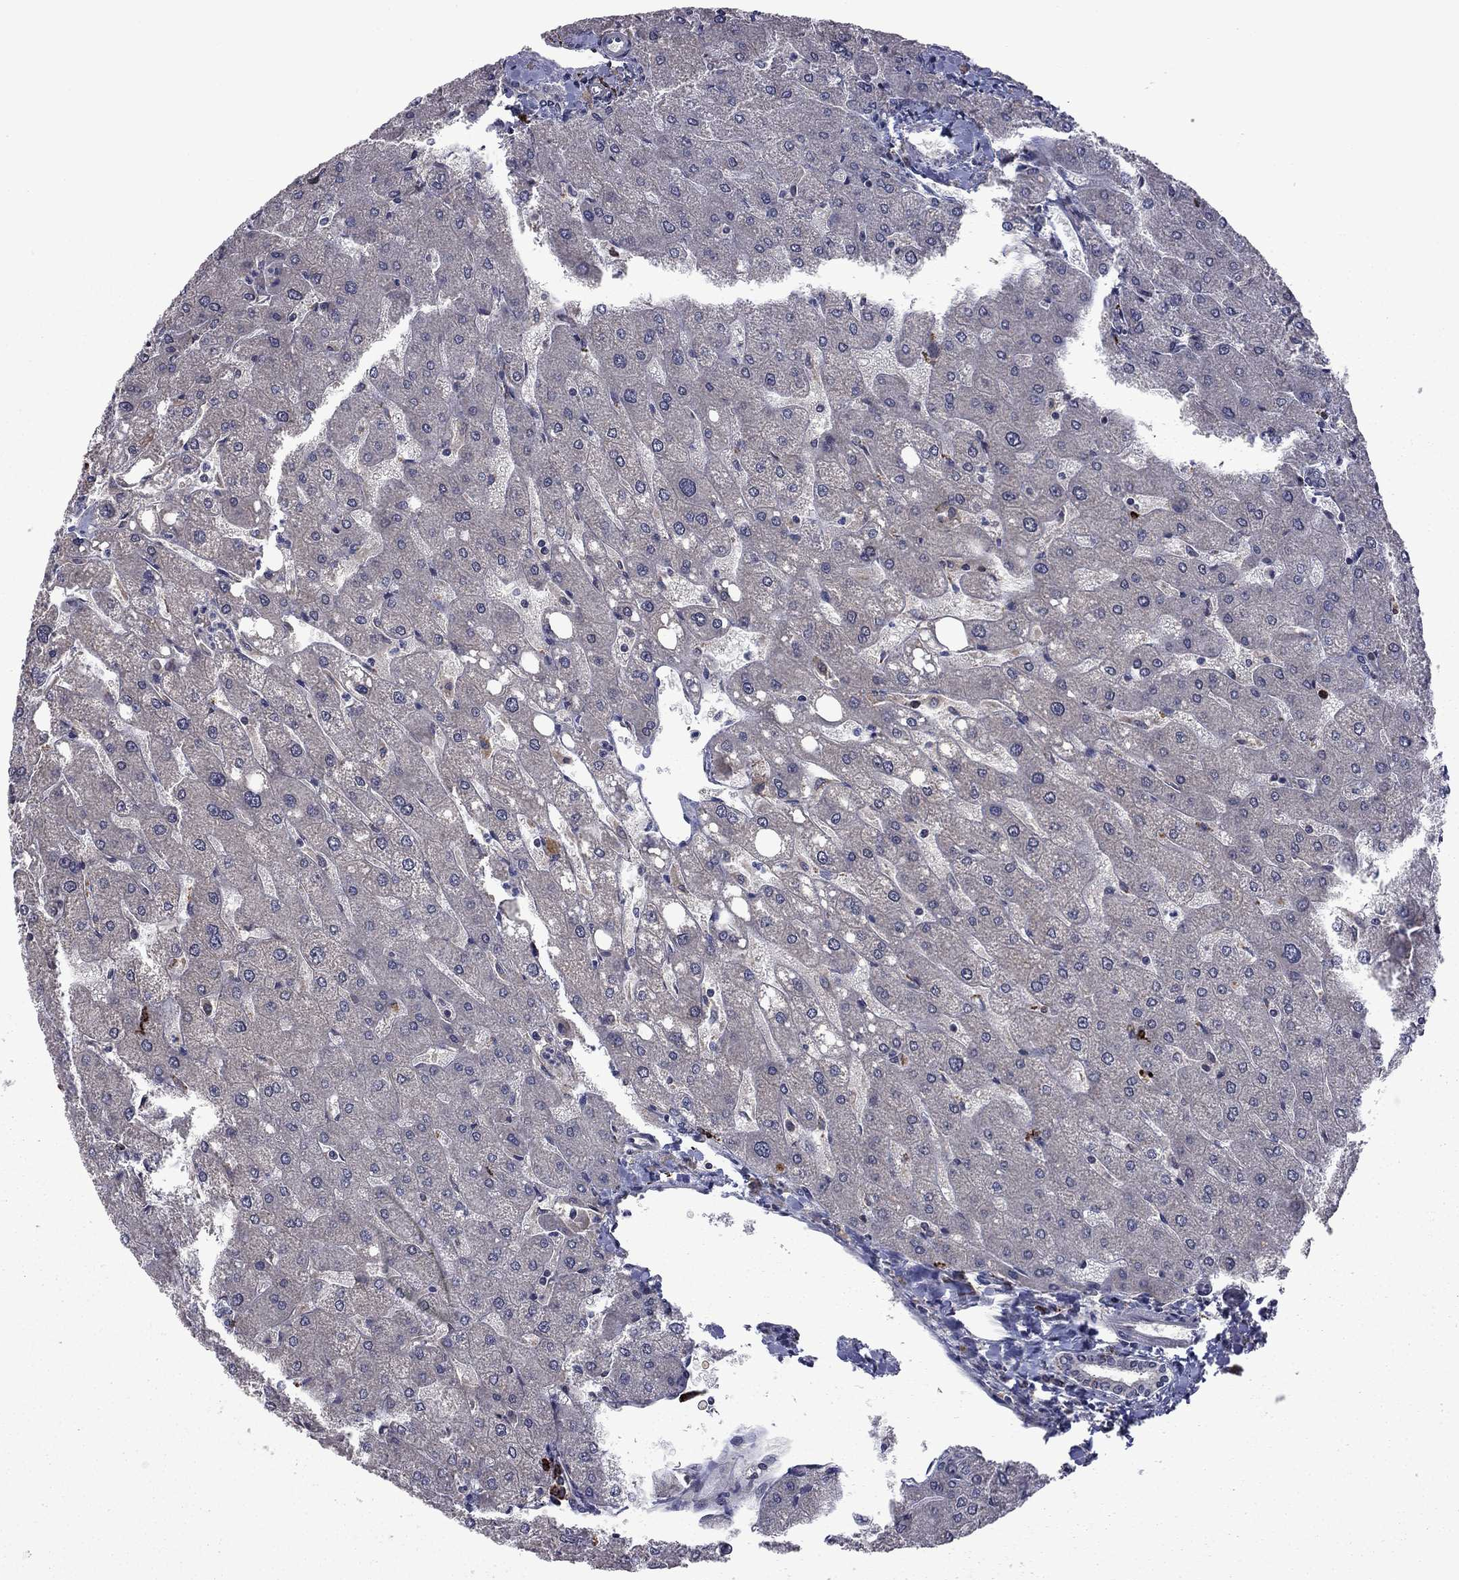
{"staining": {"intensity": "negative", "quantity": "none", "location": "none"}, "tissue": "liver", "cell_type": "Cholangiocytes", "image_type": "normal", "snomed": [{"axis": "morphology", "description": "Normal tissue, NOS"}, {"axis": "topography", "description": "Liver"}], "caption": "The IHC micrograph has no significant positivity in cholangiocytes of liver.", "gene": "GPAA1", "patient": {"sex": "male", "age": 67}}